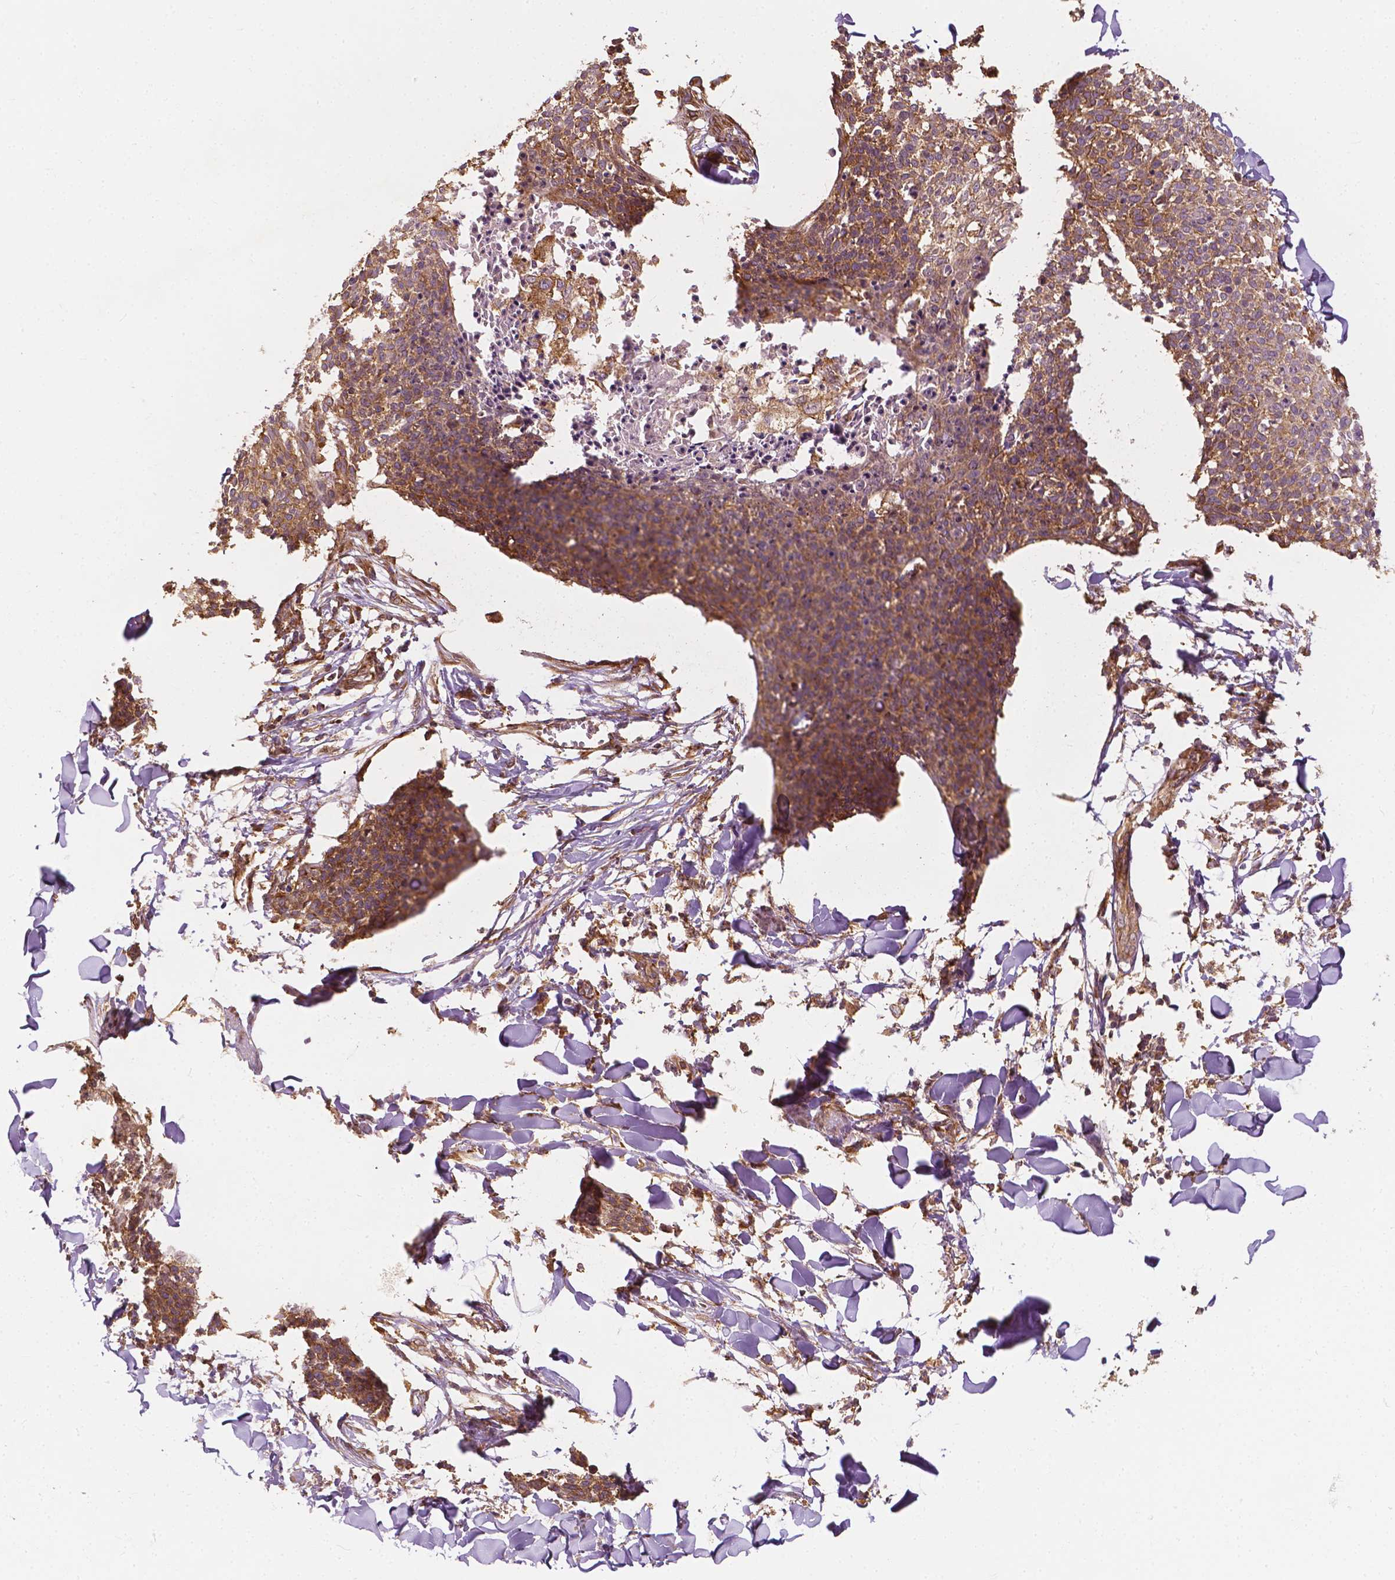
{"staining": {"intensity": "moderate", "quantity": ">75%", "location": "cytoplasmic/membranous"}, "tissue": "skin cancer", "cell_type": "Tumor cells", "image_type": "cancer", "snomed": [{"axis": "morphology", "description": "Squamous cell carcinoma, NOS"}, {"axis": "topography", "description": "Skin"}, {"axis": "topography", "description": "Vulva"}], "caption": "Protein staining exhibits moderate cytoplasmic/membranous staining in approximately >75% of tumor cells in skin squamous cell carcinoma.", "gene": "G3BP1", "patient": {"sex": "female", "age": 75}}